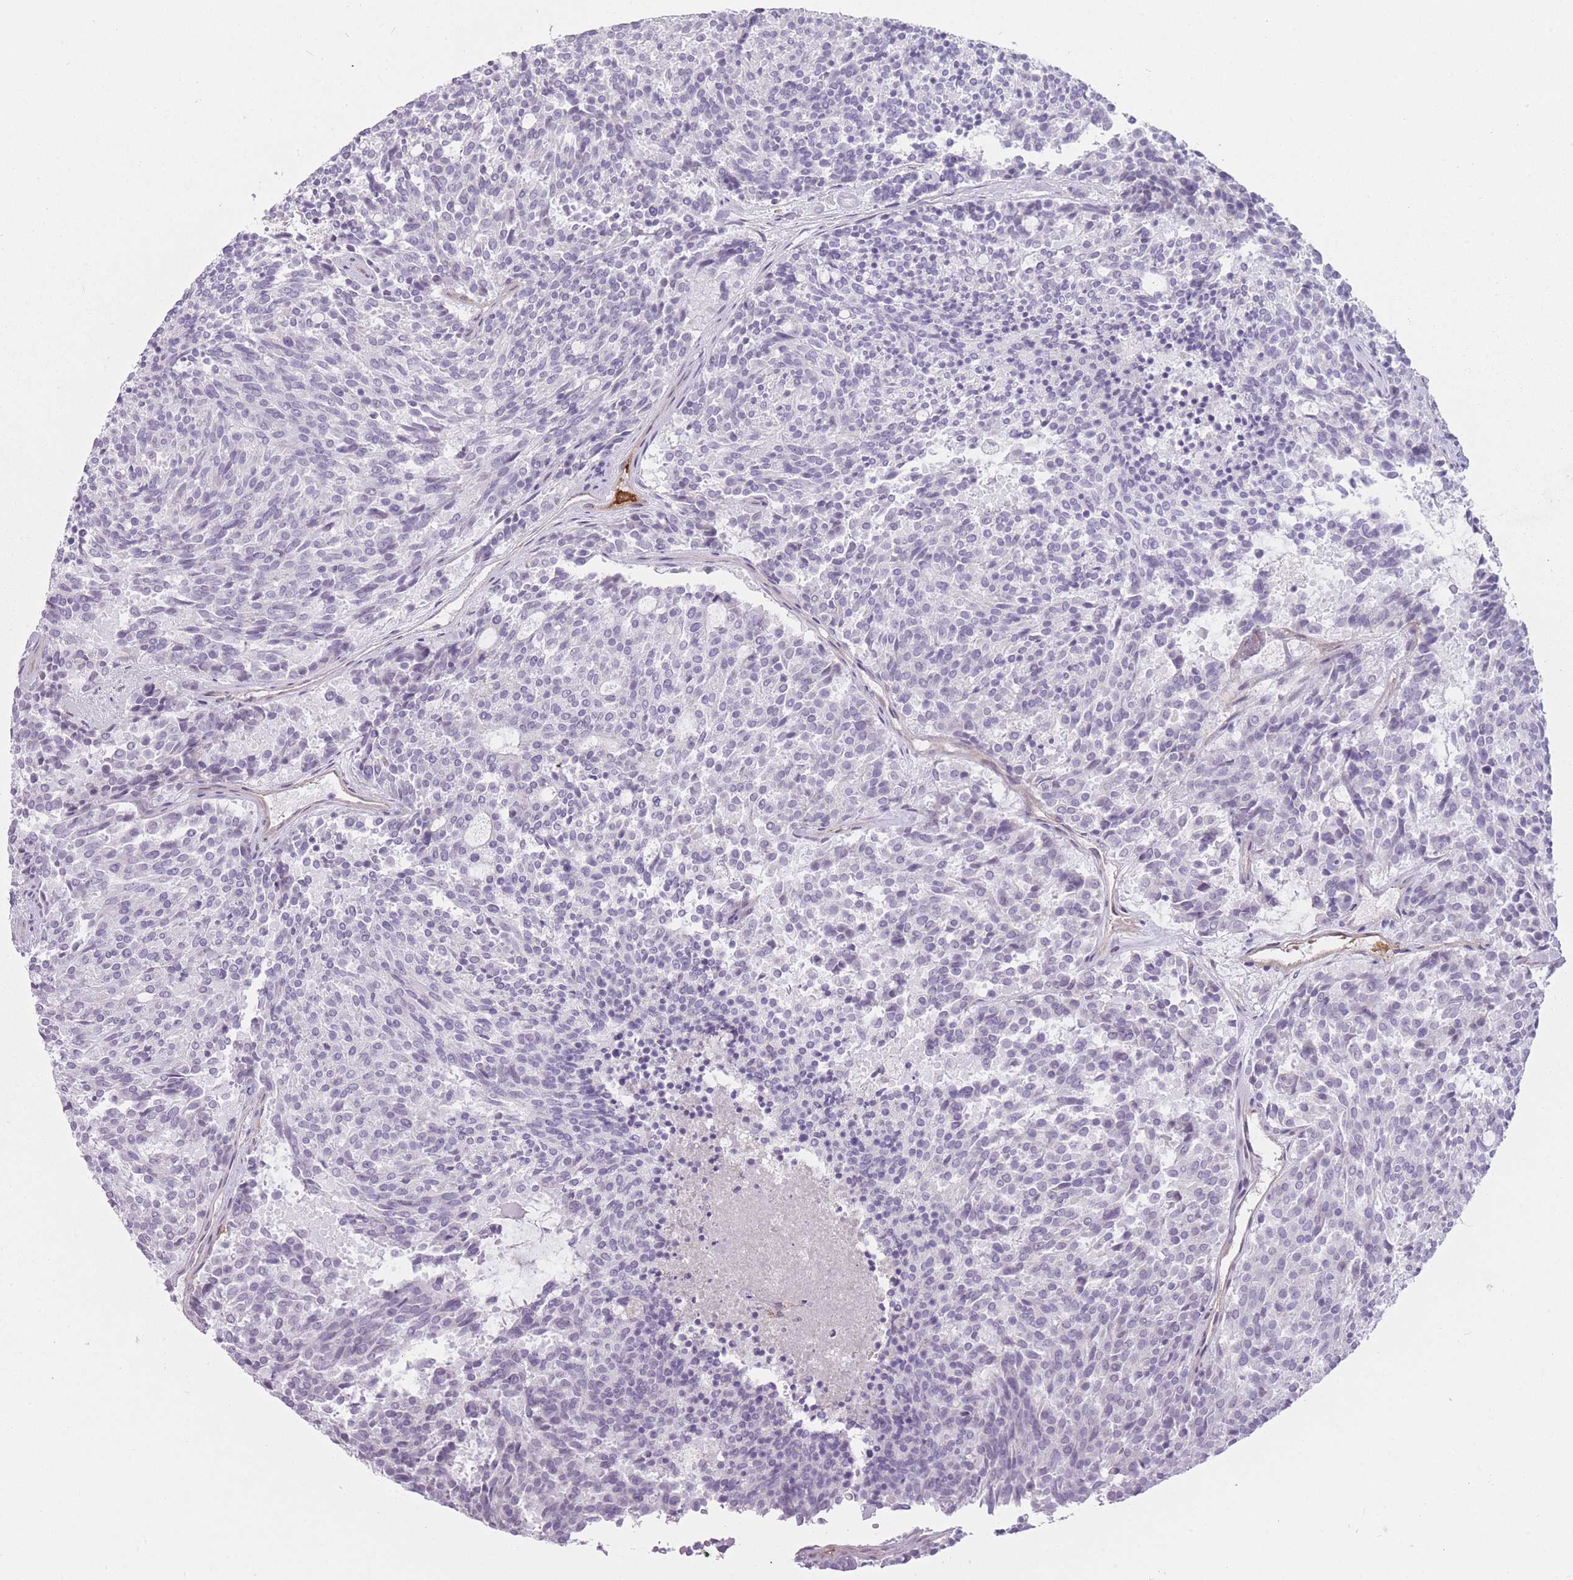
{"staining": {"intensity": "negative", "quantity": "none", "location": "none"}, "tissue": "carcinoid", "cell_type": "Tumor cells", "image_type": "cancer", "snomed": [{"axis": "morphology", "description": "Carcinoid, malignant, NOS"}, {"axis": "topography", "description": "Pancreas"}], "caption": "High power microscopy image of an IHC histopathology image of carcinoid, revealing no significant positivity in tumor cells.", "gene": "PGRMC2", "patient": {"sex": "female", "age": 54}}